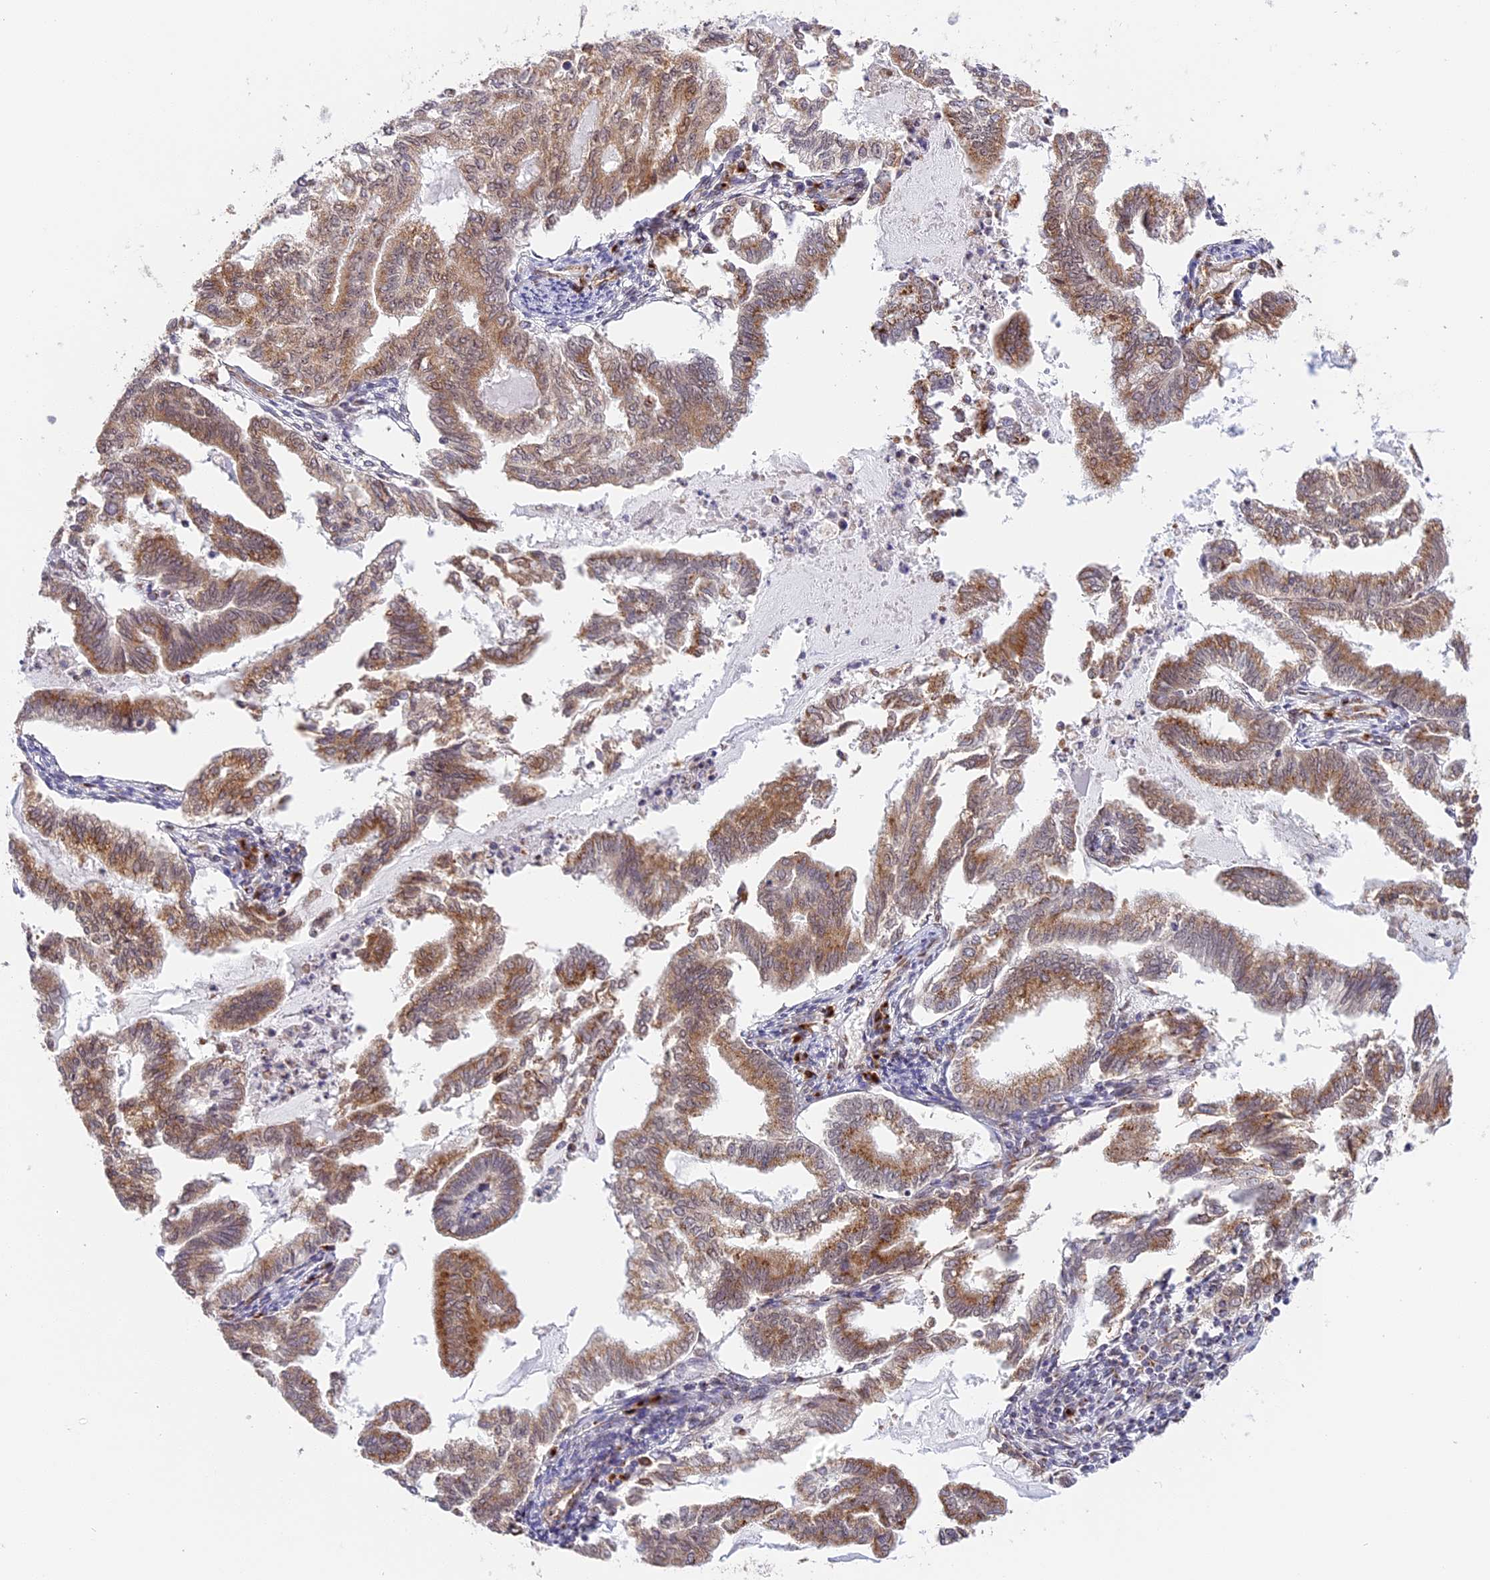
{"staining": {"intensity": "moderate", "quantity": ">75%", "location": "cytoplasmic/membranous"}, "tissue": "endometrial cancer", "cell_type": "Tumor cells", "image_type": "cancer", "snomed": [{"axis": "morphology", "description": "Adenocarcinoma, NOS"}, {"axis": "topography", "description": "Endometrium"}], "caption": "This is a histology image of IHC staining of endometrial adenocarcinoma, which shows moderate staining in the cytoplasmic/membranous of tumor cells.", "gene": "HEATR5B", "patient": {"sex": "female", "age": 79}}